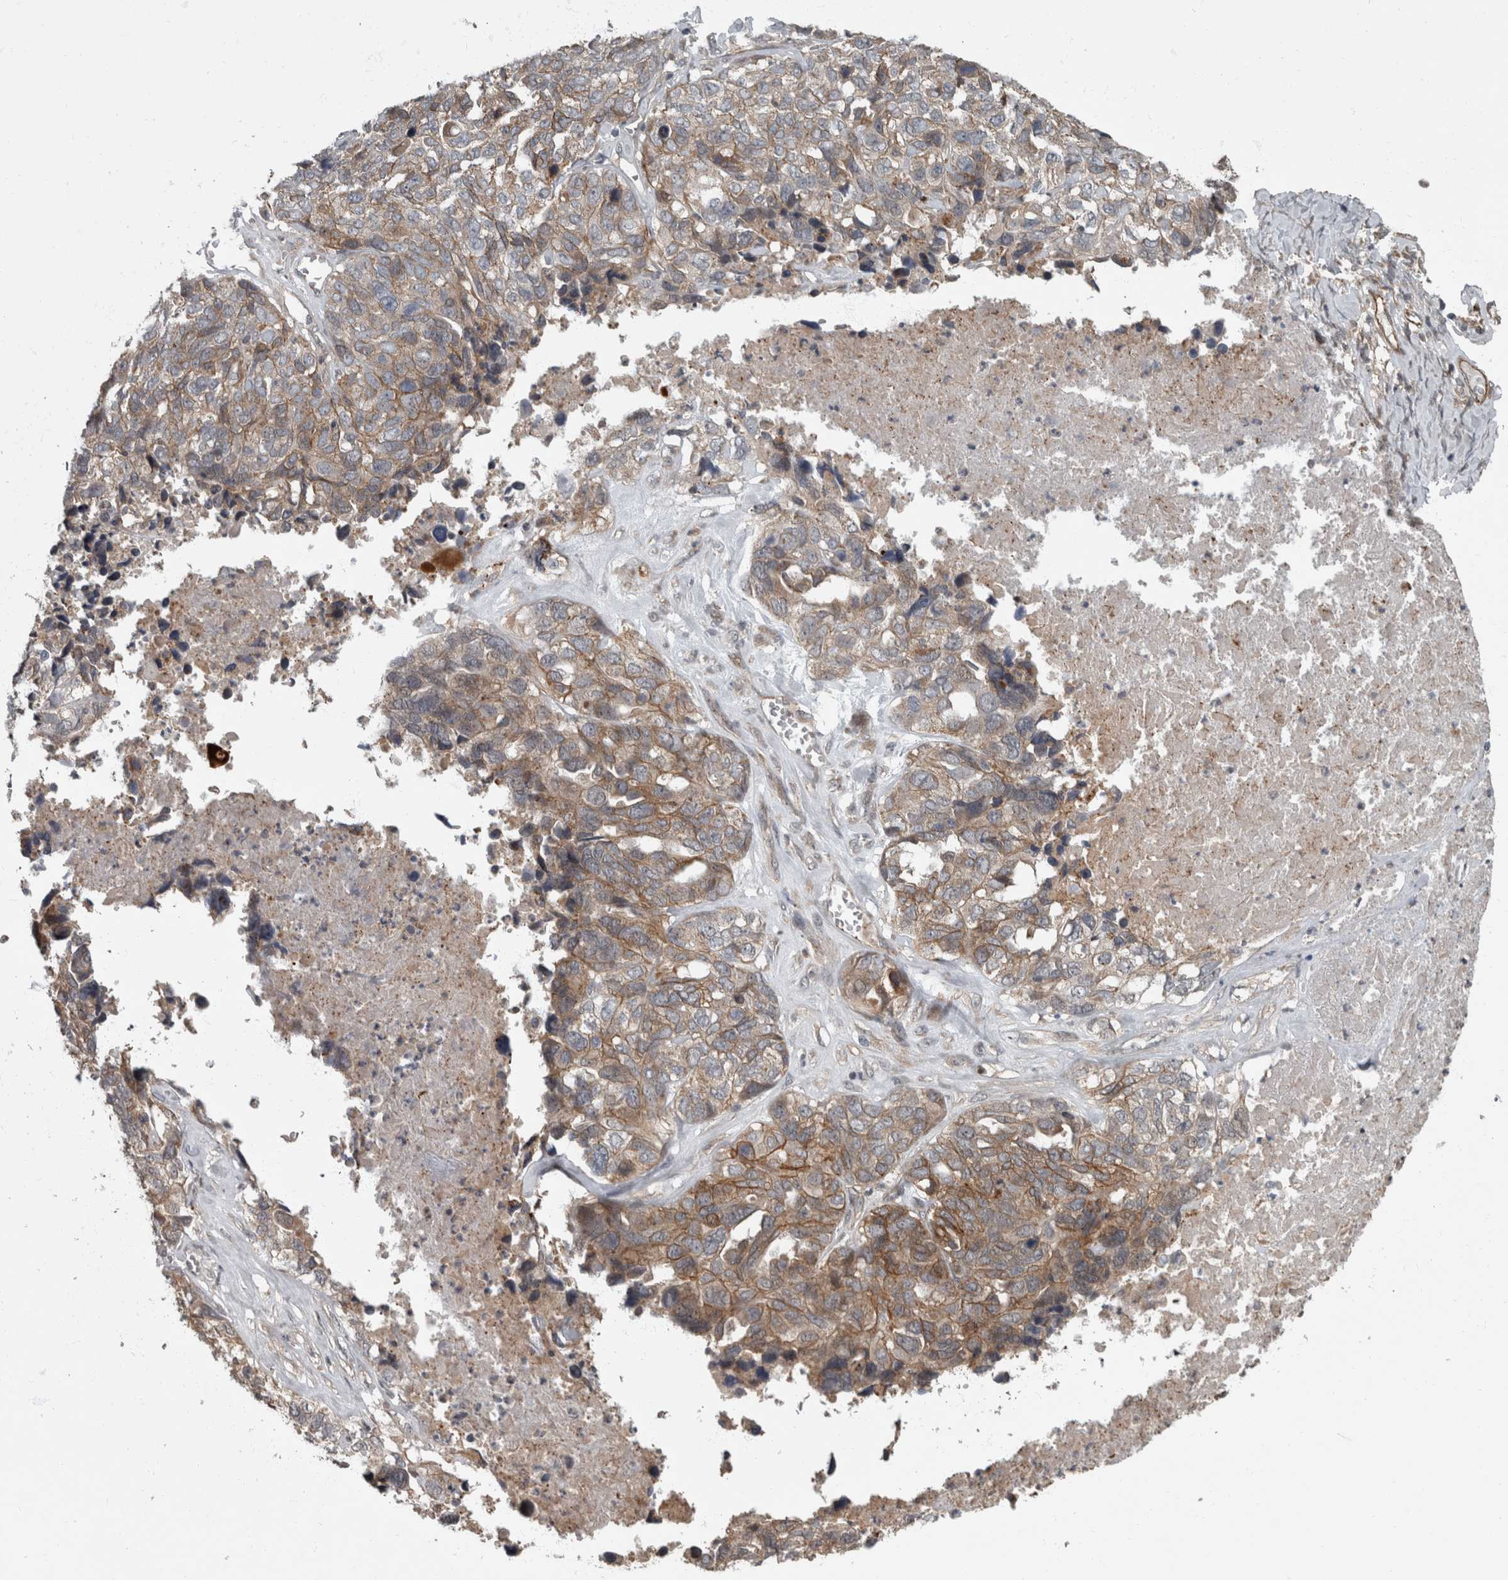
{"staining": {"intensity": "weak", "quantity": "<25%", "location": "cytoplasmic/membranous"}, "tissue": "ovarian cancer", "cell_type": "Tumor cells", "image_type": "cancer", "snomed": [{"axis": "morphology", "description": "Cystadenocarcinoma, serous, NOS"}, {"axis": "topography", "description": "Ovary"}], "caption": "Ovarian cancer (serous cystadenocarcinoma) stained for a protein using immunohistochemistry demonstrates no expression tumor cells.", "gene": "VEGFD", "patient": {"sex": "female", "age": 79}}